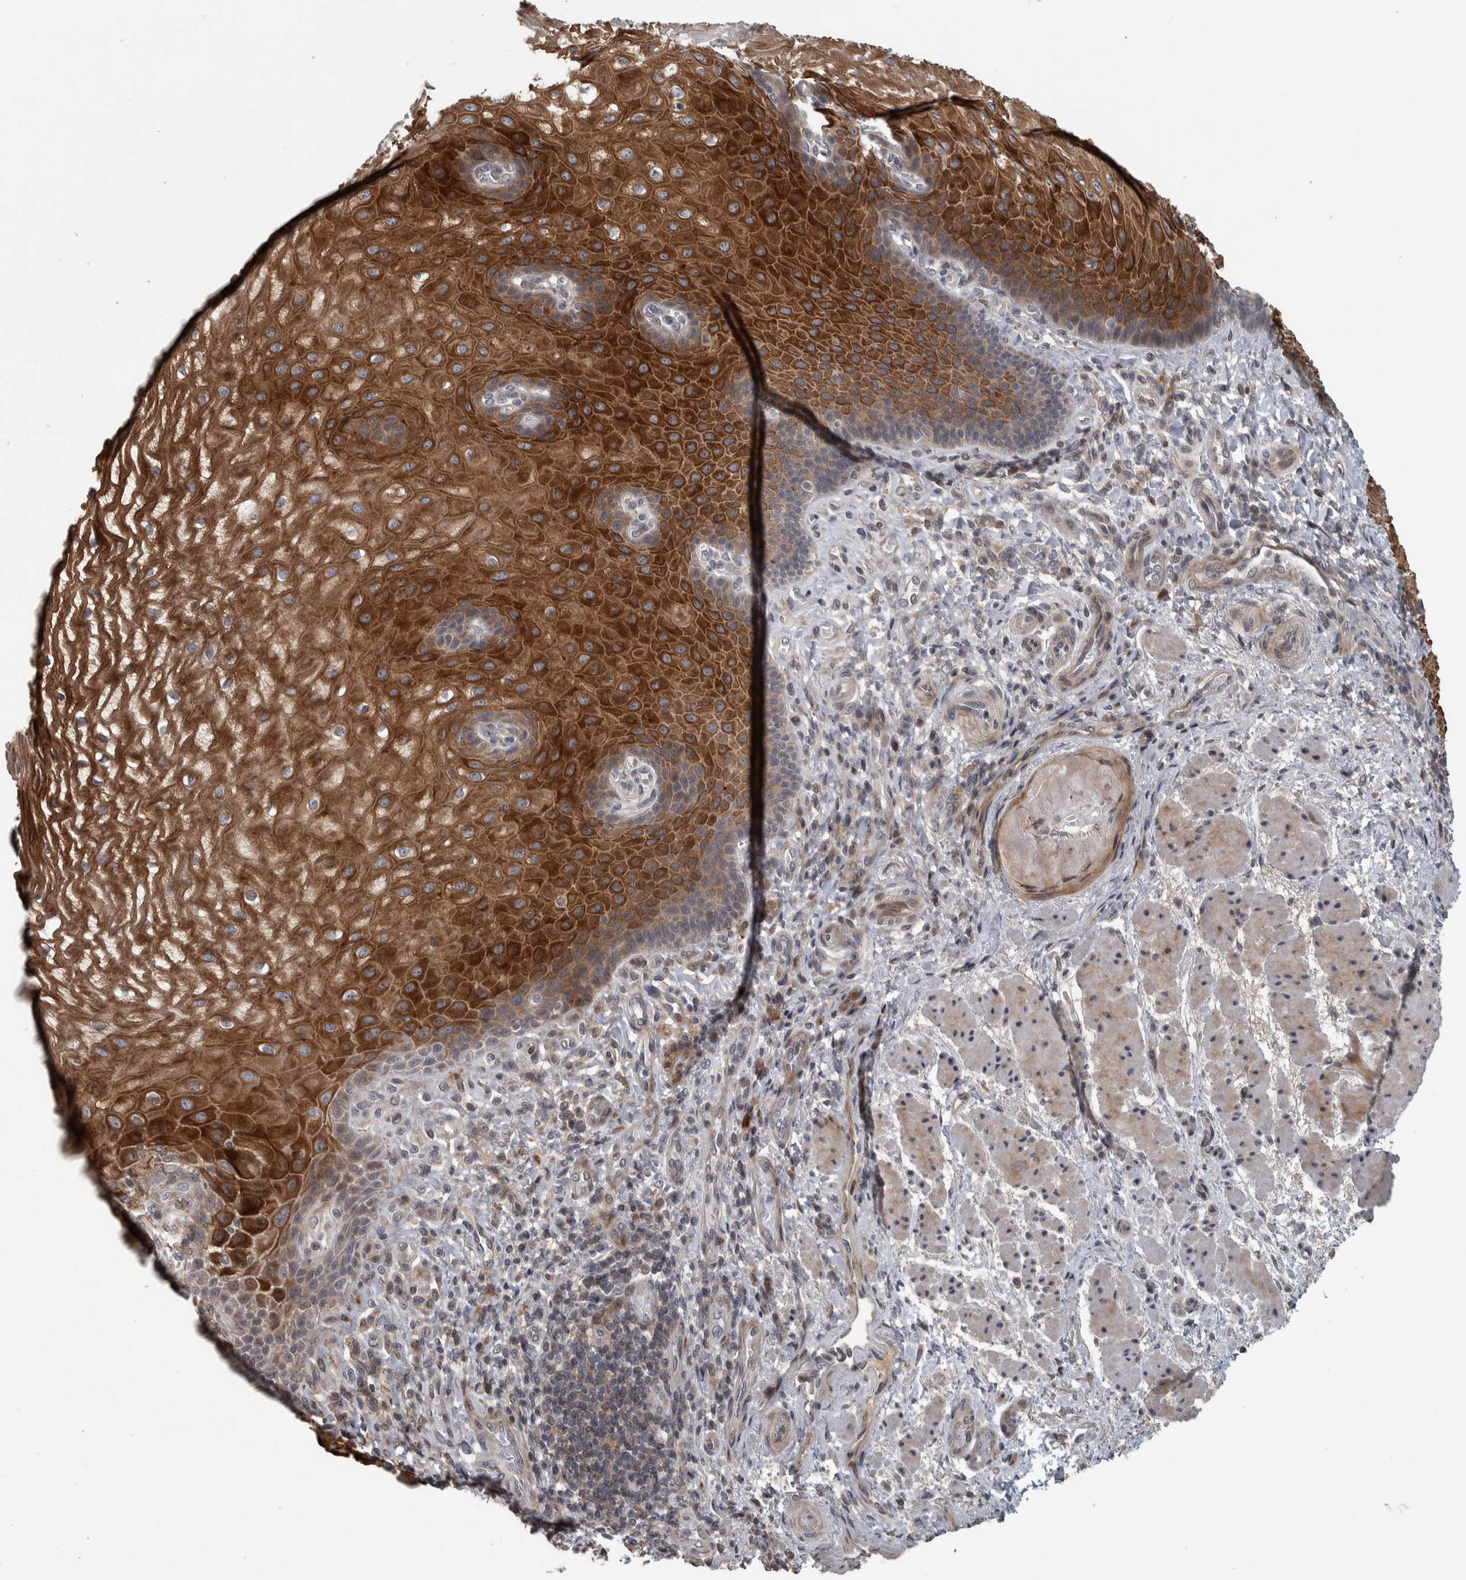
{"staining": {"intensity": "strong", "quantity": ">75%", "location": "cytoplasmic/membranous"}, "tissue": "esophagus", "cell_type": "Squamous epithelial cells", "image_type": "normal", "snomed": [{"axis": "morphology", "description": "Normal tissue, NOS"}, {"axis": "topography", "description": "Esophagus"}], "caption": "A high amount of strong cytoplasmic/membranous expression is present in about >75% of squamous epithelial cells in unremarkable esophagus. (DAB = brown stain, brightfield microscopy at high magnification).", "gene": "ERAL1", "patient": {"sex": "male", "age": 54}}